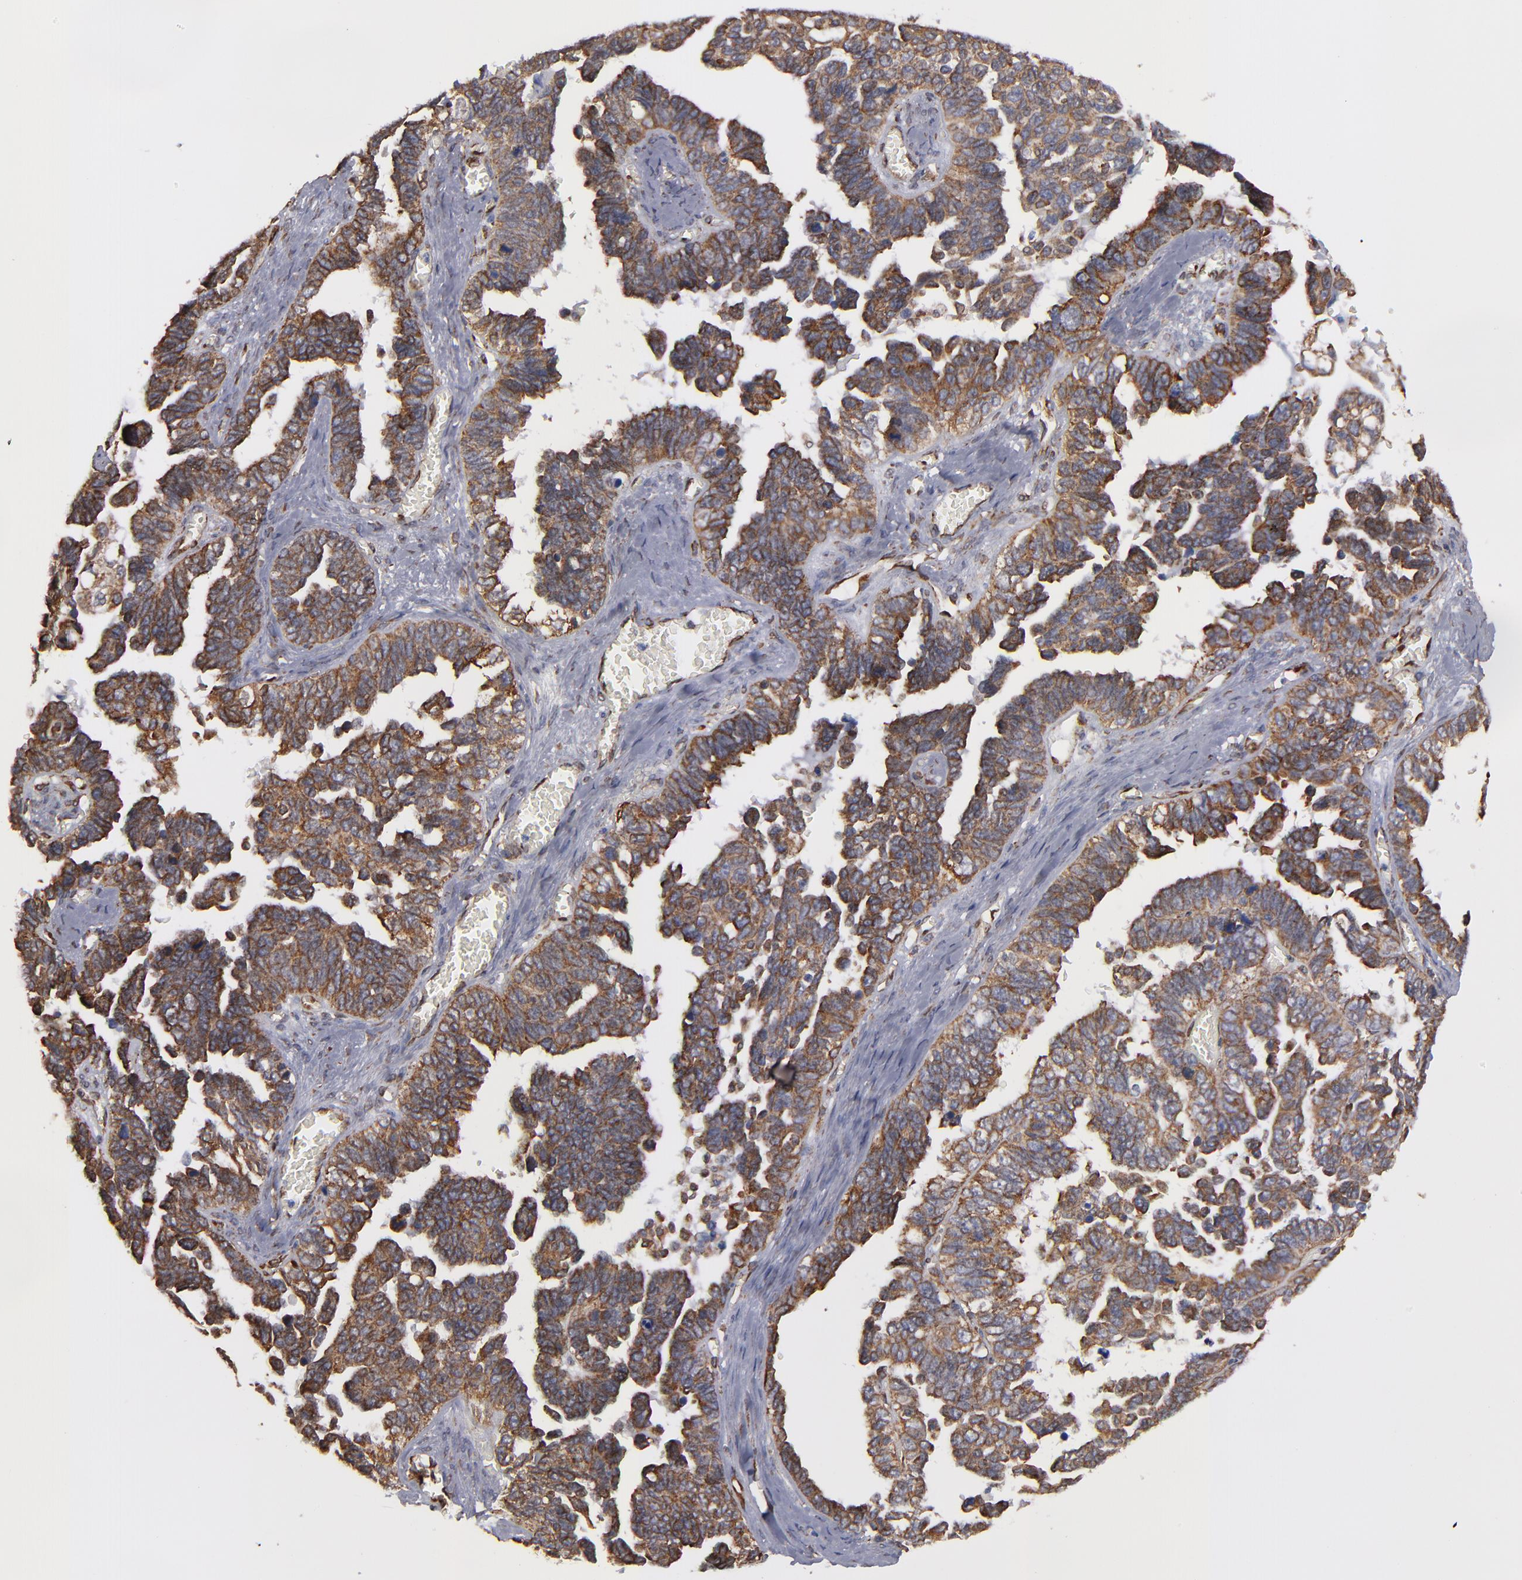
{"staining": {"intensity": "moderate", "quantity": ">75%", "location": "cytoplasmic/membranous"}, "tissue": "ovarian cancer", "cell_type": "Tumor cells", "image_type": "cancer", "snomed": [{"axis": "morphology", "description": "Cystadenocarcinoma, serous, NOS"}, {"axis": "topography", "description": "Ovary"}], "caption": "Immunohistochemistry micrograph of neoplastic tissue: human serous cystadenocarcinoma (ovarian) stained using immunohistochemistry exhibits medium levels of moderate protein expression localized specifically in the cytoplasmic/membranous of tumor cells, appearing as a cytoplasmic/membranous brown color.", "gene": "KTN1", "patient": {"sex": "female", "age": 69}}